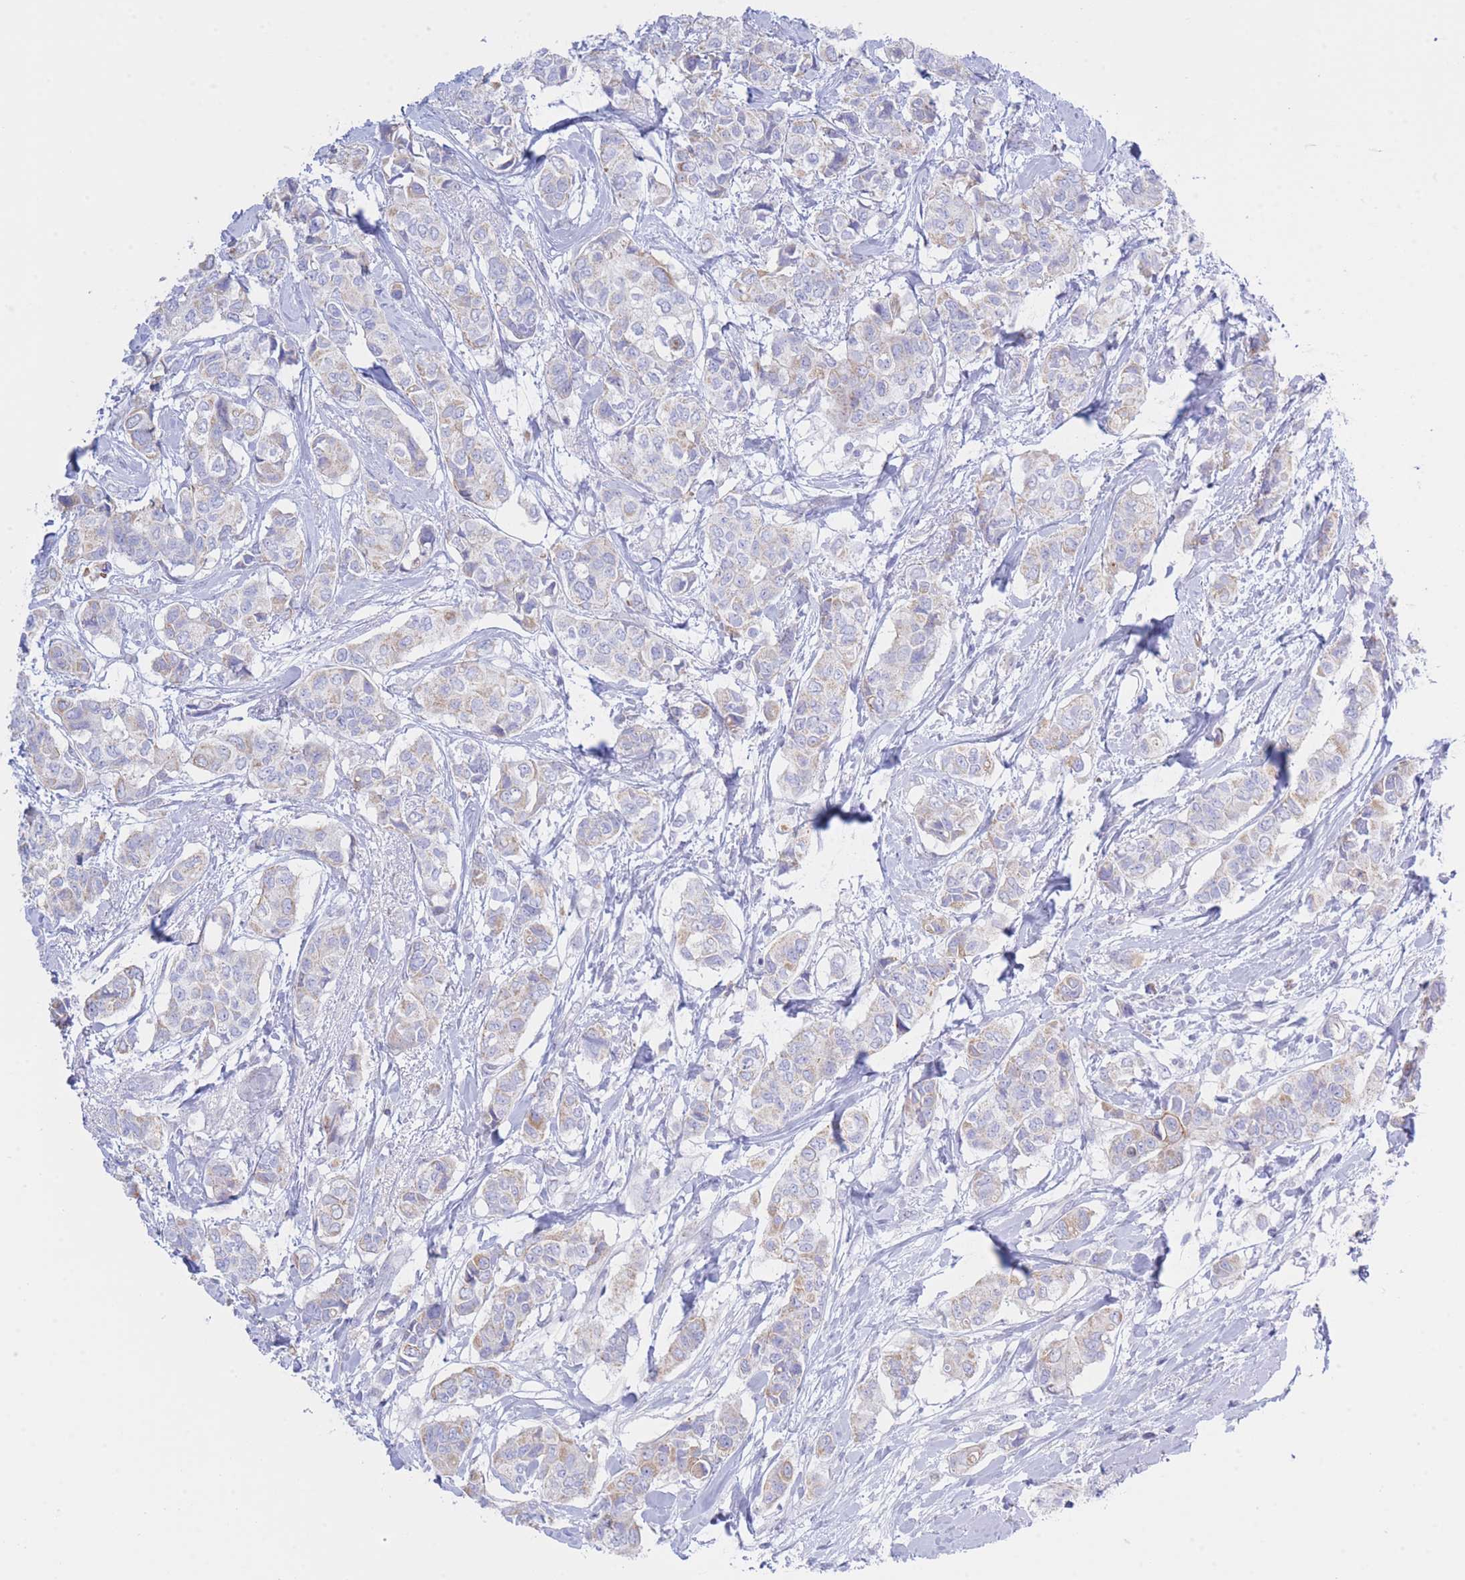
{"staining": {"intensity": "weak", "quantity": "<25%", "location": "cytoplasmic/membranous"}, "tissue": "breast cancer", "cell_type": "Tumor cells", "image_type": "cancer", "snomed": [{"axis": "morphology", "description": "Lobular carcinoma"}, {"axis": "topography", "description": "Breast"}], "caption": "Breast cancer (lobular carcinoma) was stained to show a protein in brown. There is no significant positivity in tumor cells.", "gene": "NANP", "patient": {"sex": "female", "age": 51}}